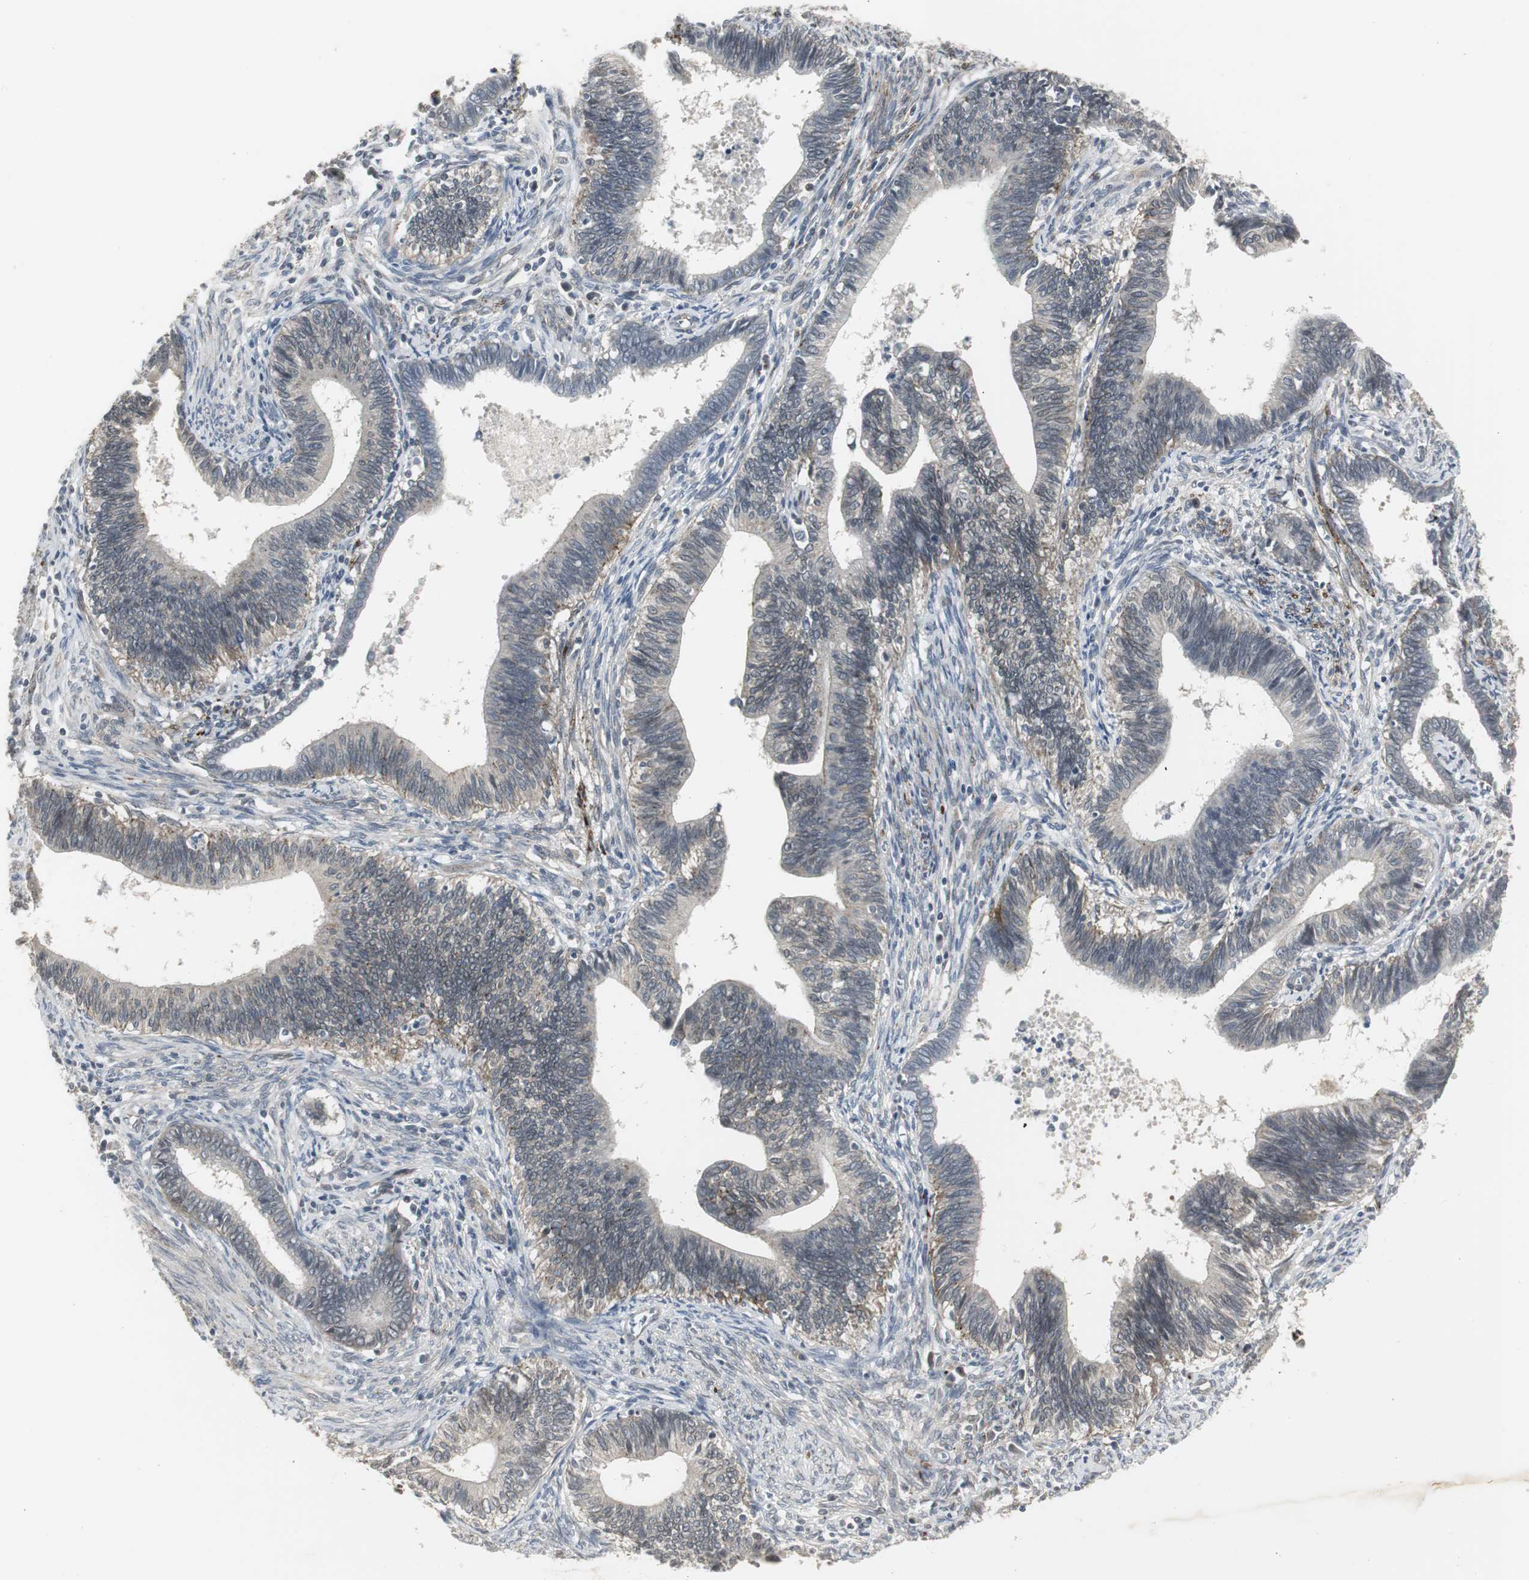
{"staining": {"intensity": "weak", "quantity": "<25%", "location": "cytoplasmic/membranous"}, "tissue": "cervical cancer", "cell_type": "Tumor cells", "image_type": "cancer", "snomed": [{"axis": "morphology", "description": "Adenocarcinoma, NOS"}, {"axis": "topography", "description": "Cervix"}], "caption": "A micrograph of human cervical adenocarcinoma is negative for staining in tumor cells.", "gene": "SCYL3", "patient": {"sex": "female", "age": 44}}